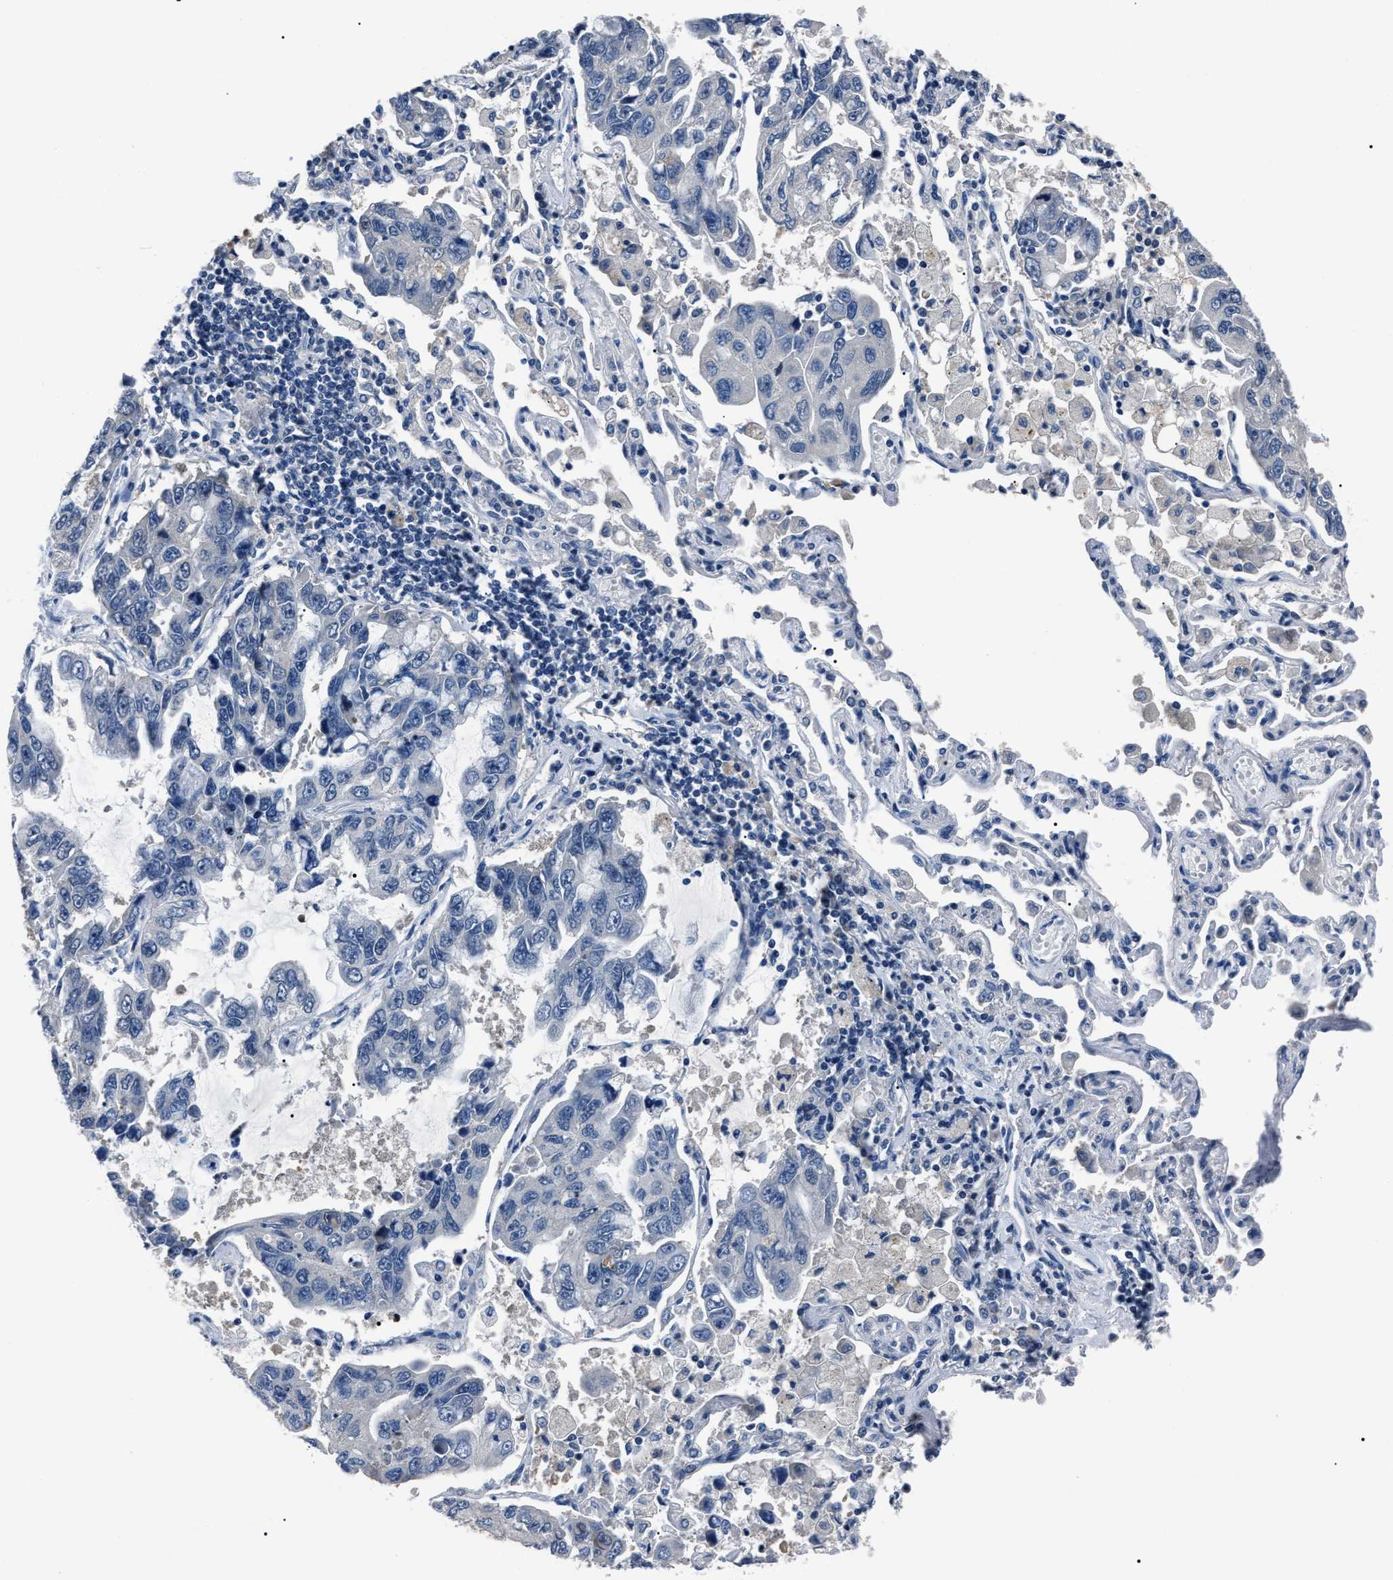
{"staining": {"intensity": "negative", "quantity": "none", "location": "none"}, "tissue": "lung cancer", "cell_type": "Tumor cells", "image_type": "cancer", "snomed": [{"axis": "morphology", "description": "Adenocarcinoma, NOS"}, {"axis": "topography", "description": "Lung"}], "caption": "This is an immunohistochemistry micrograph of lung cancer. There is no staining in tumor cells.", "gene": "LRWD1", "patient": {"sex": "male", "age": 64}}